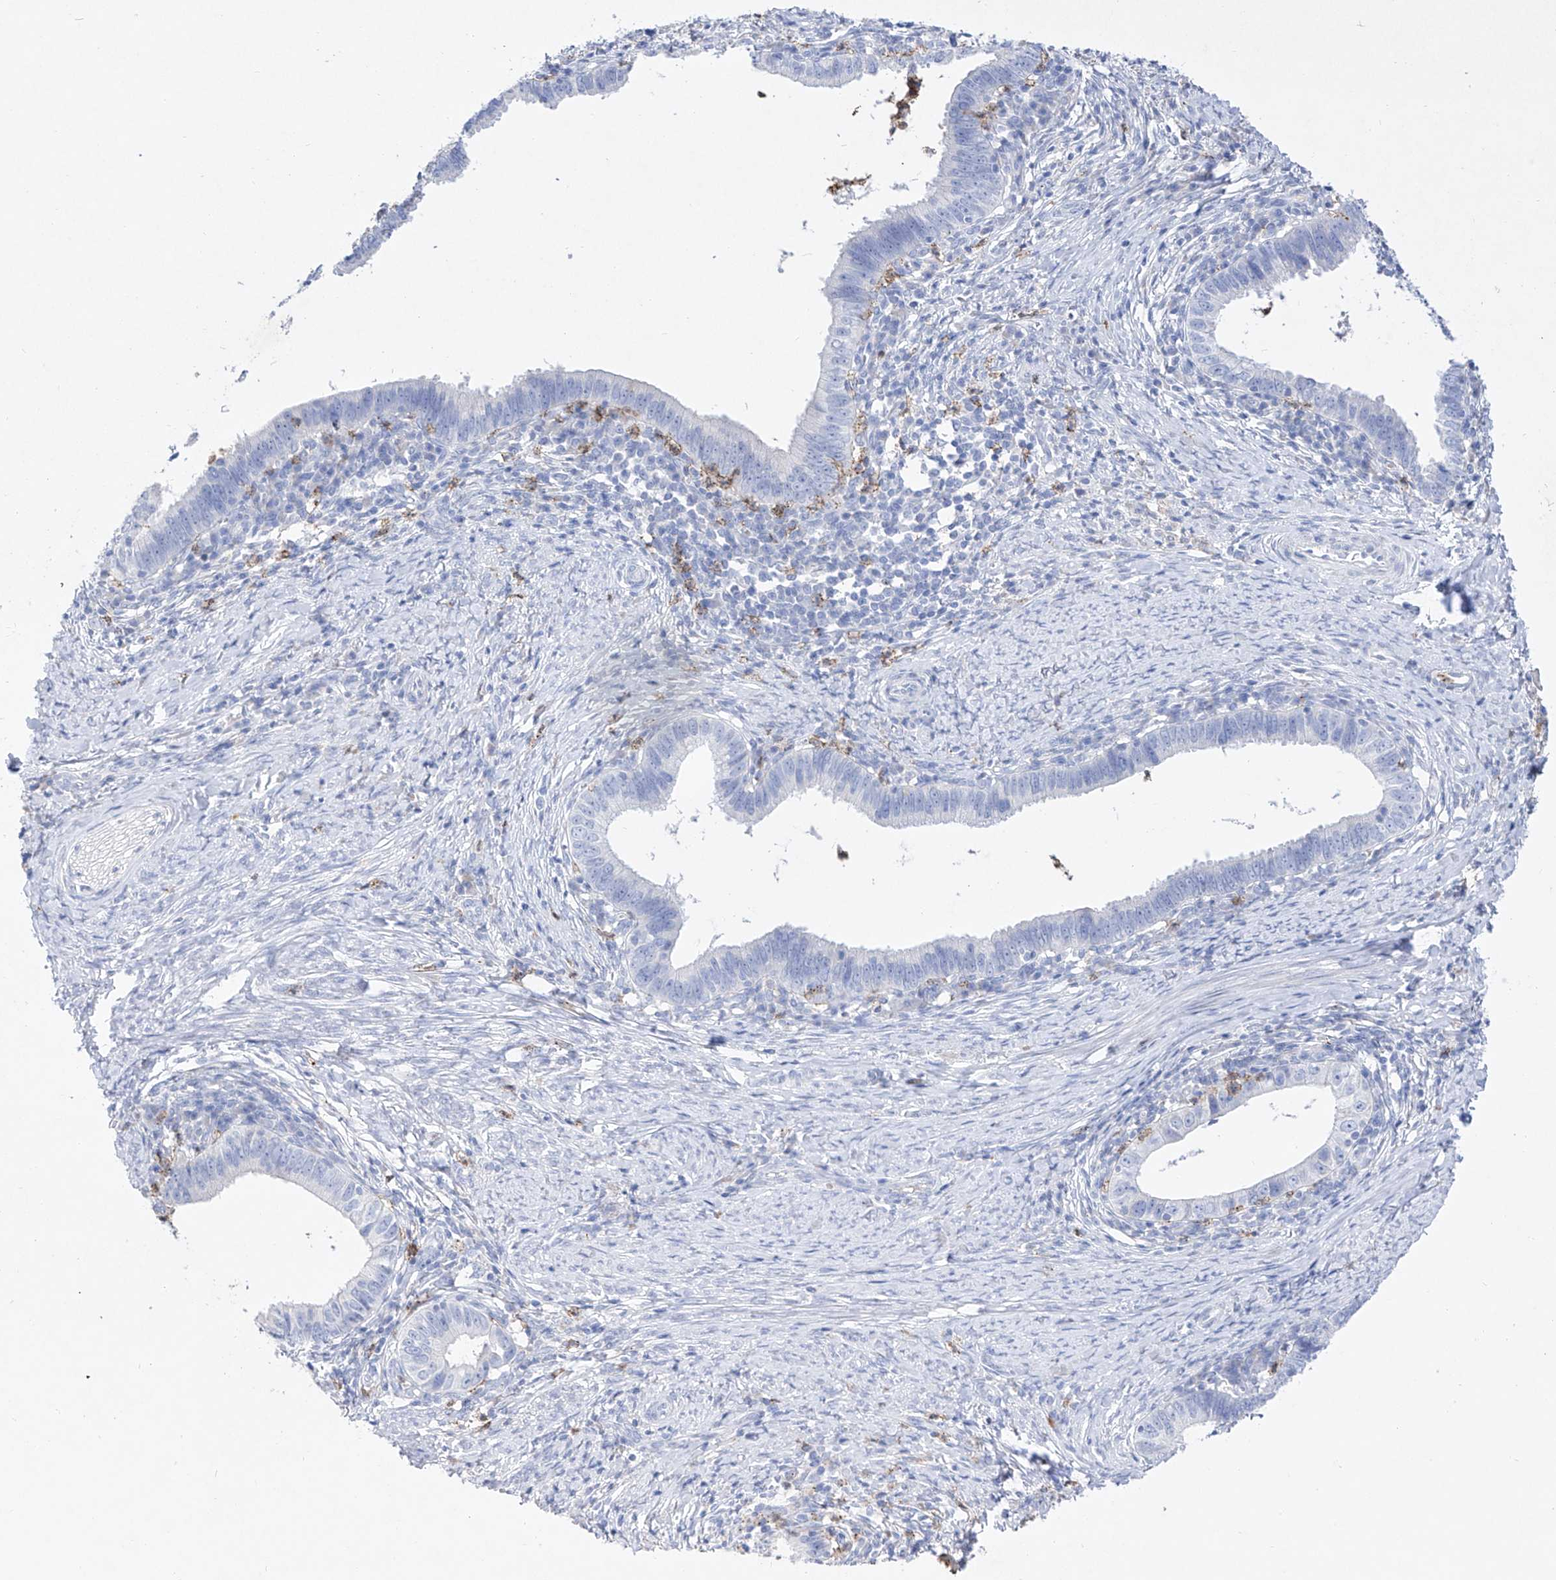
{"staining": {"intensity": "negative", "quantity": "none", "location": "none"}, "tissue": "cervical cancer", "cell_type": "Tumor cells", "image_type": "cancer", "snomed": [{"axis": "morphology", "description": "Adenocarcinoma, NOS"}, {"axis": "topography", "description": "Cervix"}], "caption": "Immunohistochemistry (IHC) histopathology image of human cervical cancer stained for a protein (brown), which shows no expression in tumor cells.", "gene": "TM7SF2", "patient": {"sex": "female", "age": 36}}